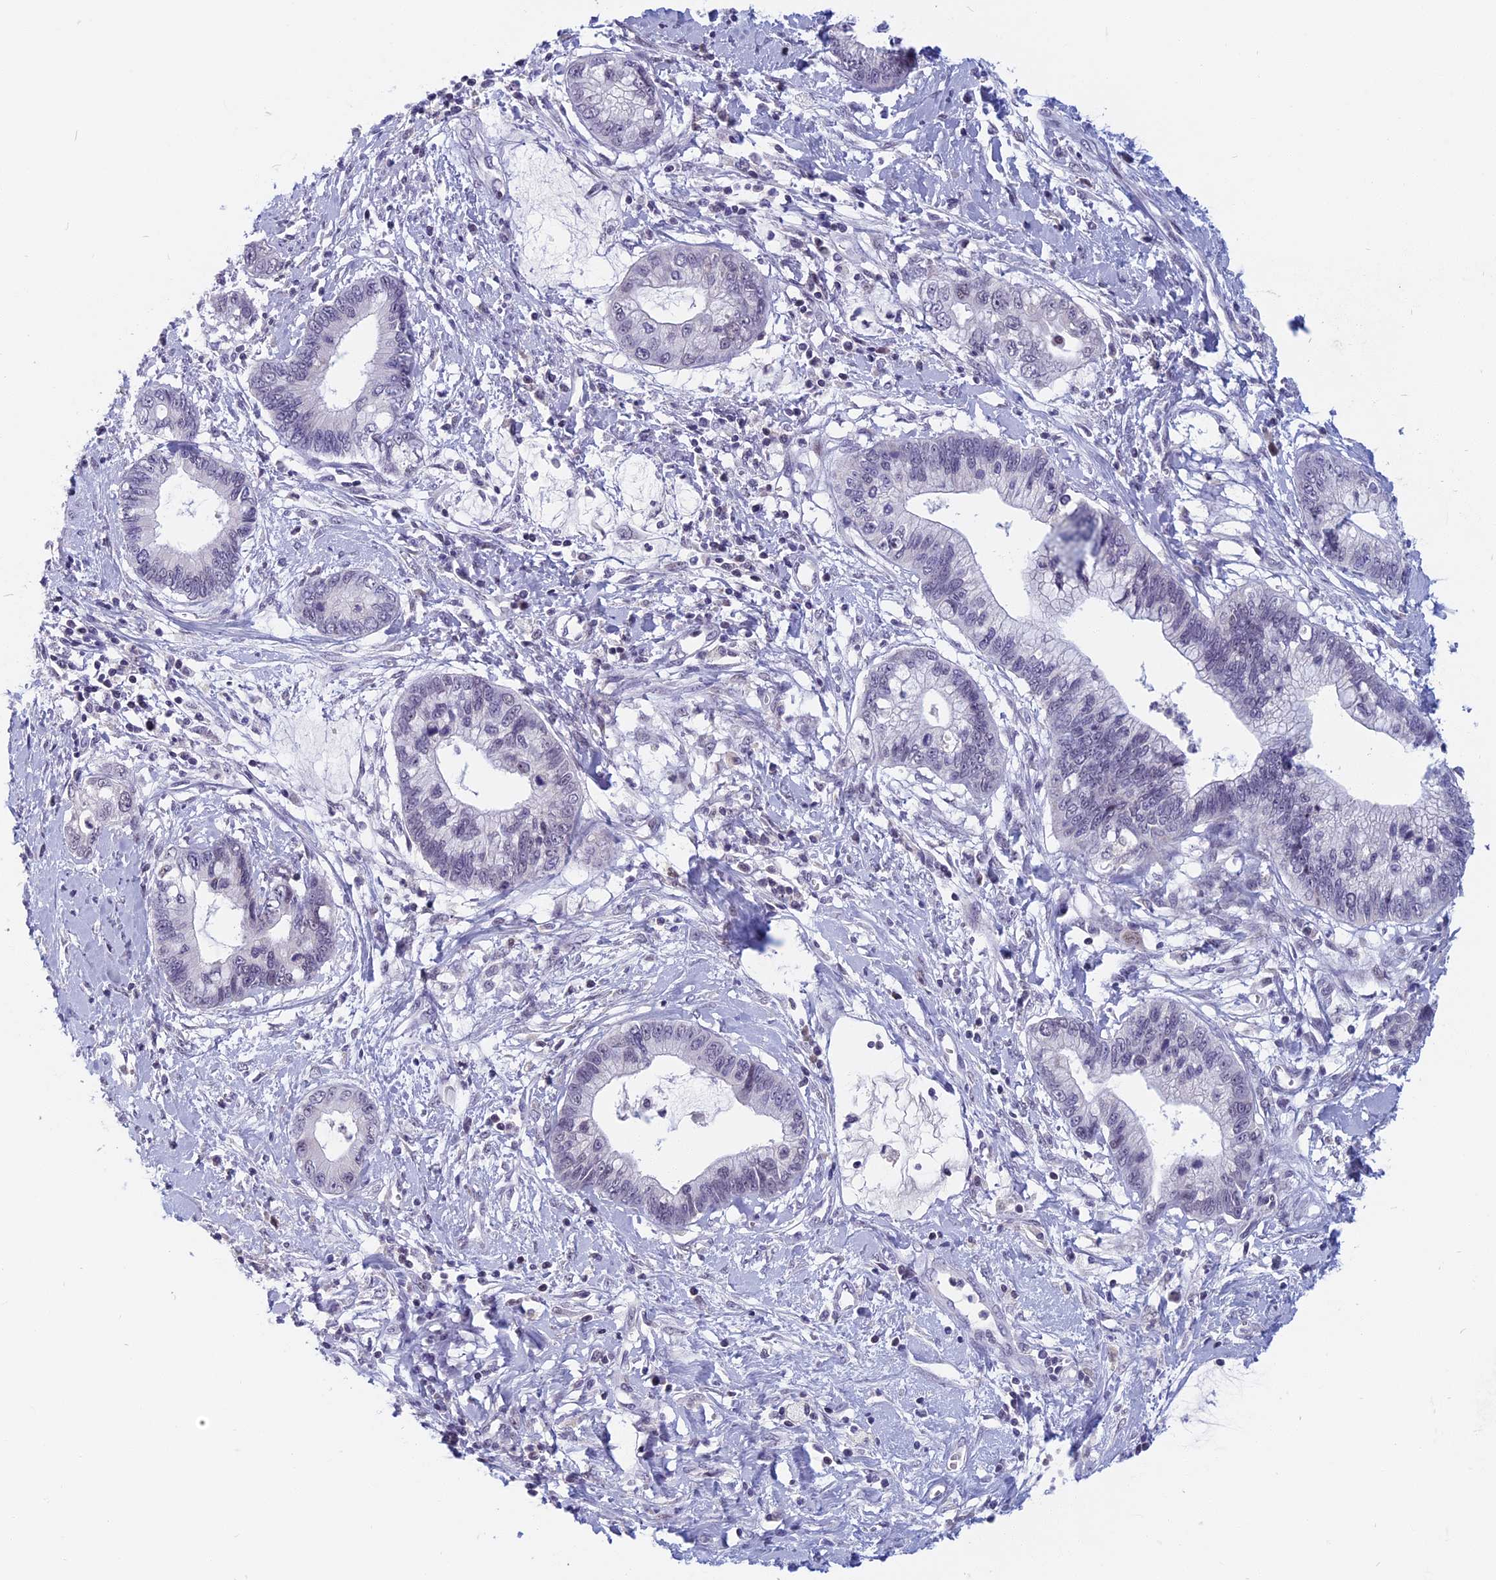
{"staining": {"intensity": "negative", "quantity": "none", "location": "none"}, "tissue": "cervical cancer", "cell_type": "Tumor cells", "image_type": "cancer", "snomed": [{"axis": "morphology", "description": "Adenocarcinoma, NOS"}, {"axis": "topography", "description": "Cervix"}], "caption": "This photomicrograph is of cervical adenocarcinoma stained with IHC to label a protein in brown with the nuclei are counter-stained blue. There is no expression in tumor cells. The staining is performed using DAB brown chromogen with nuclei counter-stained in using hematoxylin.", "gene": "CDC7", "patient": {"sex": "female", "age": 44}}